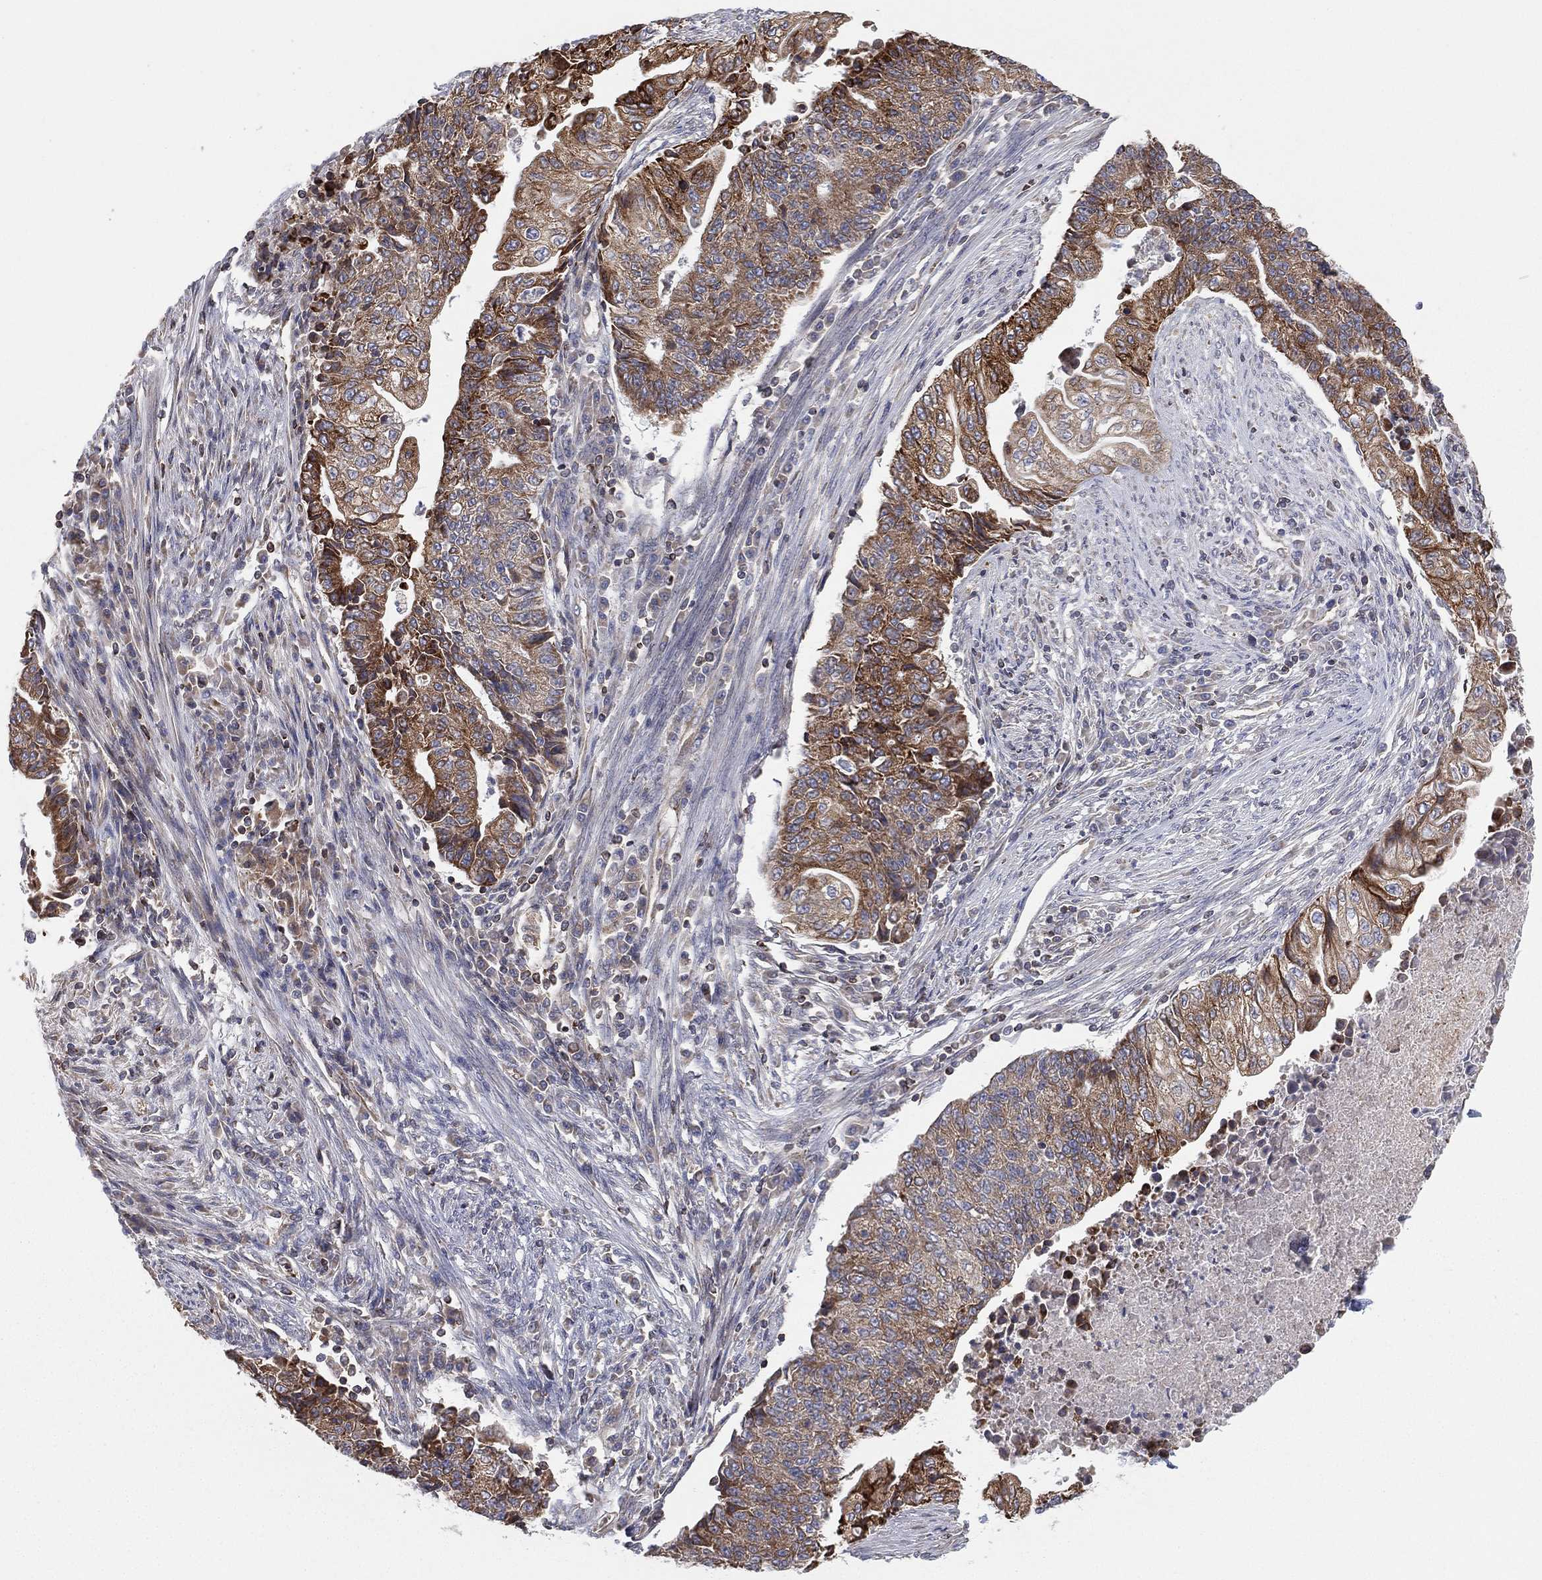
{"staining": {"intensity": "moderate", "quantity": ">75%", "location": "cytoplasmic/membranous"}, "tissue": "endometrial cancer", "cell_type": "Tumor cells", "image_type": "cancer", "snomed": [{"axis": "morphology", "description": "Adenocarcinoma, NOS"}, {"axis": "topography", "description": "Uterus"}, {"axis": "topography", "description": "Endometrium"}], "caption": "This is an image of IHC staining of adenocarcinoma (endometrial), which shows moderate staining in the cytoplasmic/membranous of tumor cells.", "gene": "CYB5B", "patient": {"sex": "female", "age": 54}}